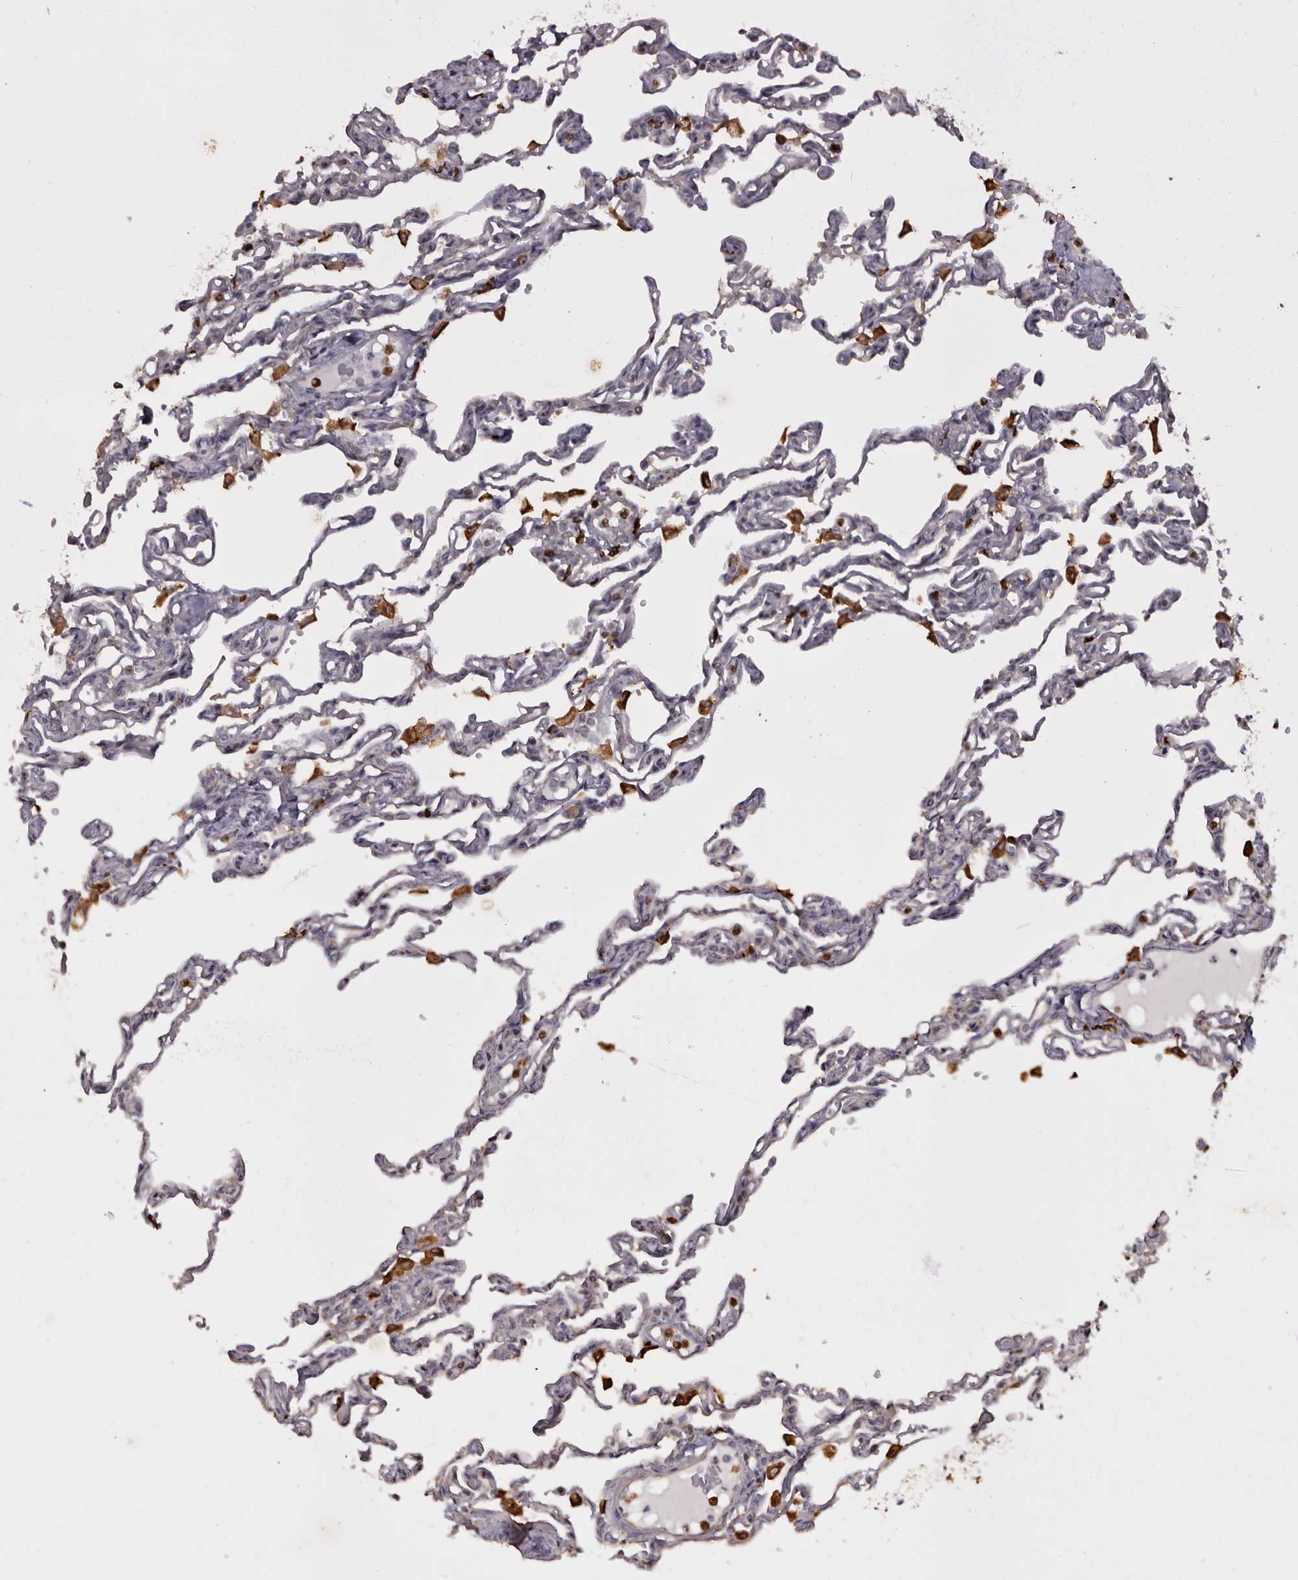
{"staining": {"intensity": "moderate", "quantity": "<25%", "location": "cytoplasmic/membranous"}, "tissue": "lung", "cell_type": "Alveolar cells", "image_type": "normal", "snomed": [{"axis": "morphology", "description": "Normal tissue, NOS"}, {"axis": "topography", "description": "Lung"}], "caption": "Immunohistochemical staining of unremarkable human lung demonstrates low levels of moderate cytoplasmic/membranous staining in about <25% of alveolar cells. The protein of interest is stained brown, and the nuclei are stained in blue (DAB (3,3'-diaminobenzidine) IHC with brightfield microscopy, high magnification).", "gene": "TNNI1", "patient": {"sex": "male", "age": 21}}